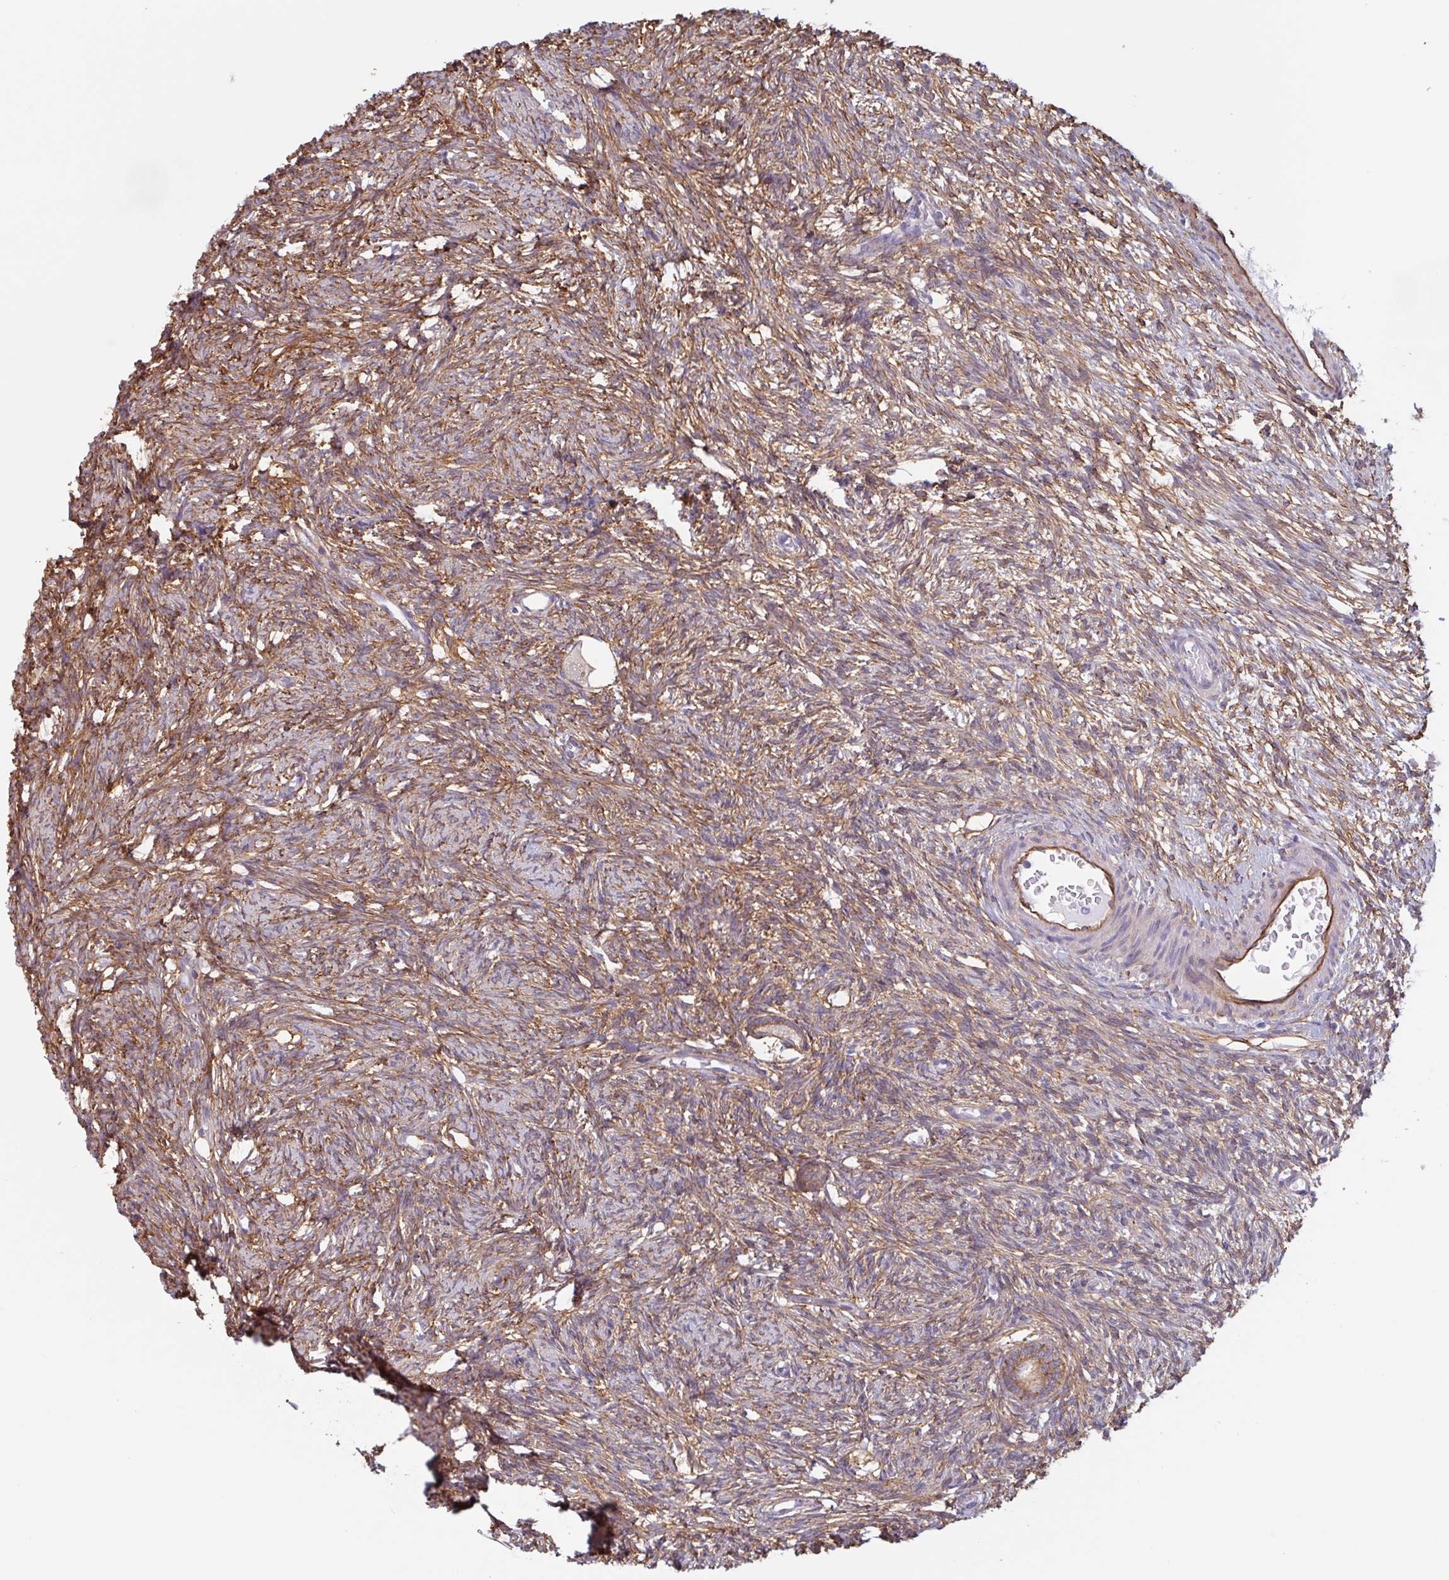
{"staining": {"intensity": "moderate", "quantity": ">75%", "location": "cytoplasmic/membranous"}, "tissue": "ovary", "cell_type": "Follicle cells", "image_type": "normal", "snomed": [{"axis": "morphology", "description": "Normal tissue, NOS"}, {"axis": "topography", "description": "Ovary"}], "caption": "Immunohistochemical staining of benign human ovary reveals medium levels of moderate cytoplasmic/membranous staining in approximately >75% of follicle cells.", "gene": "MYH10", "patient": {"sex": "female", "age": 33}}